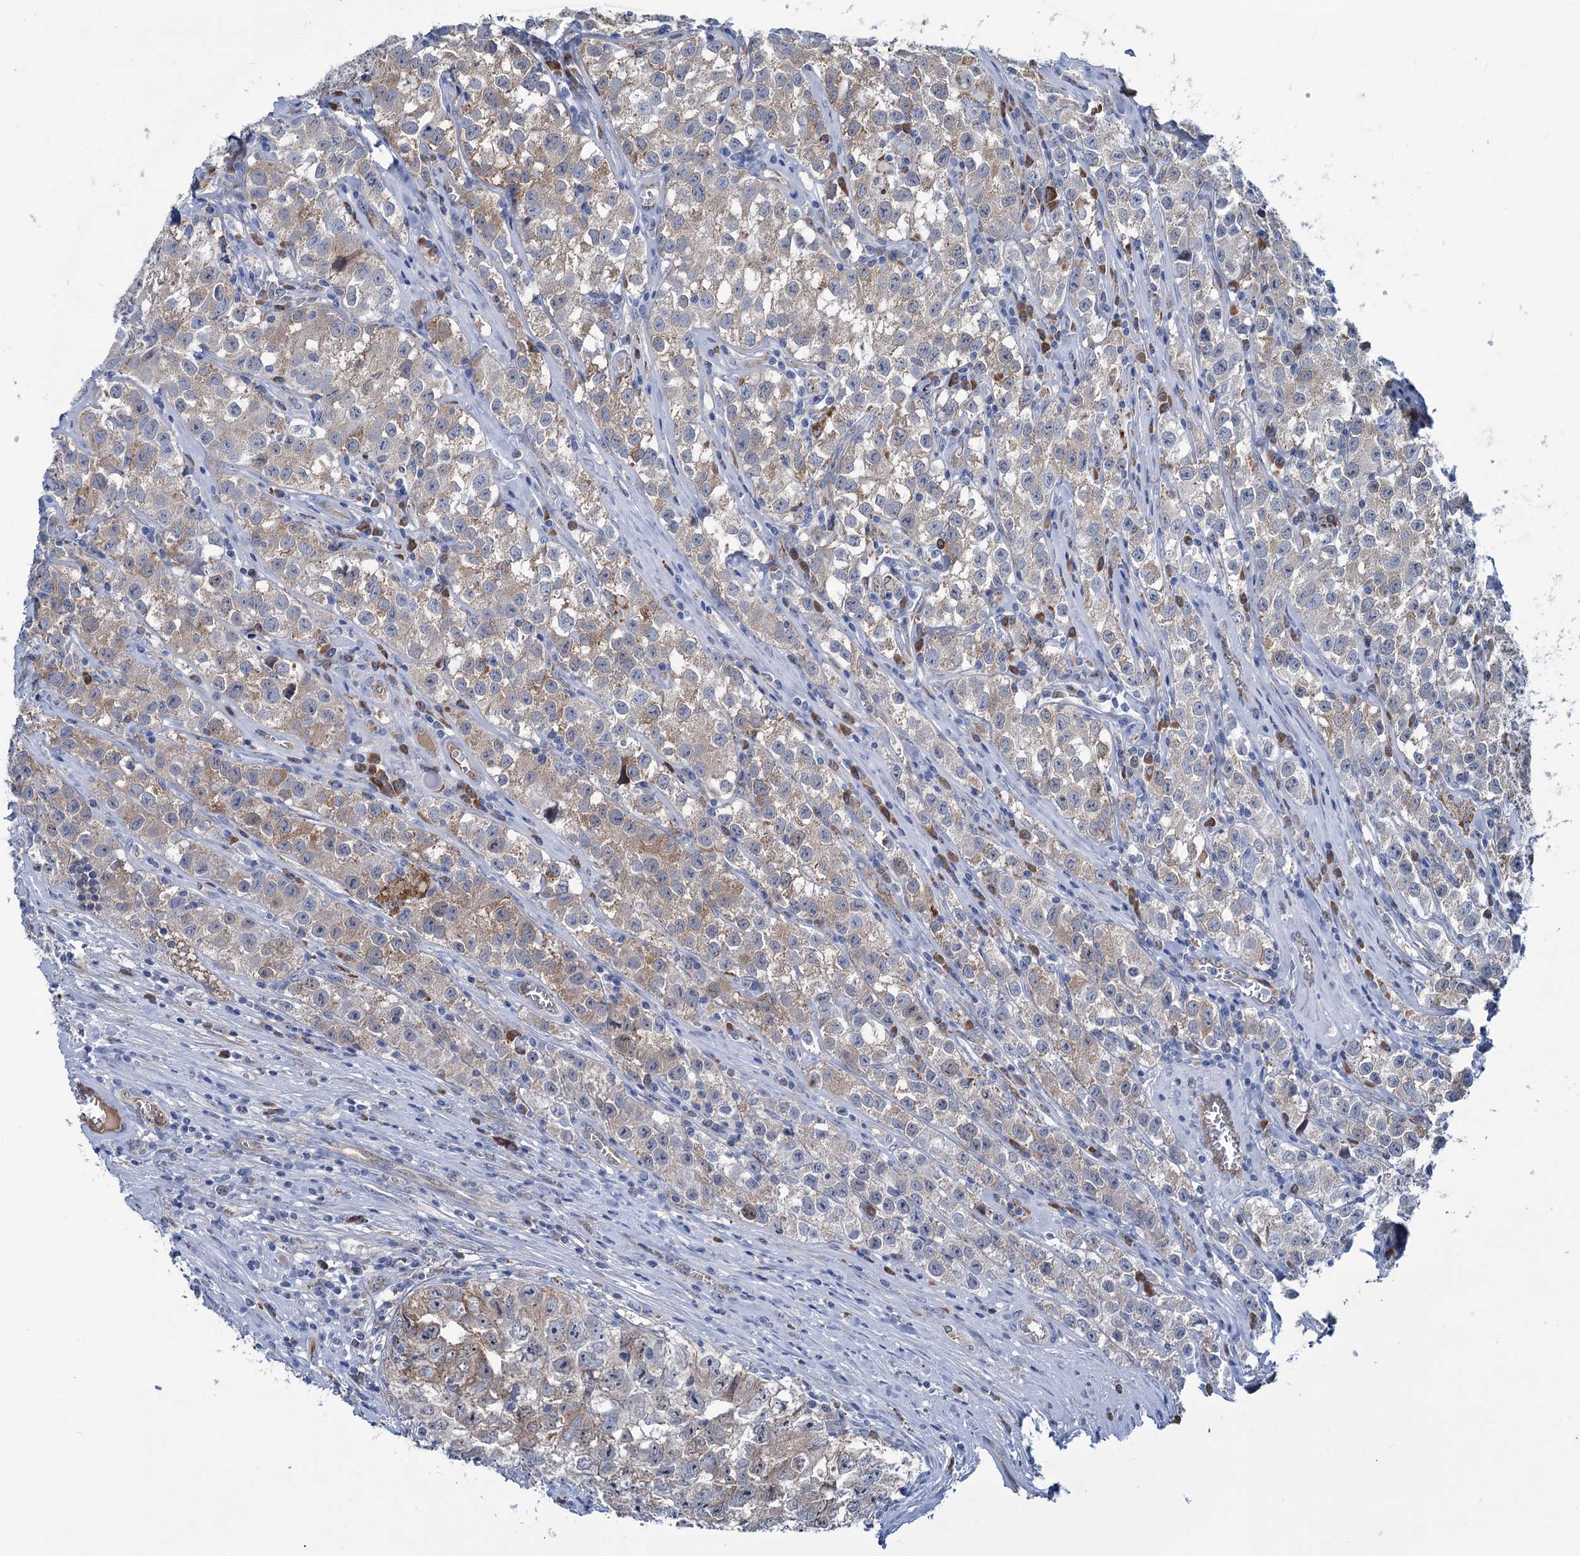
{"staining": {"intensity": "weak", "quantity": "25%-75%", "location": "cytoplasmic/membranous"}, "tissue": "testis cancer", "cell_type": "Tumor cells", "image_type": "cancer", "snomed": [{"axis": "morphology", "description": "Seminoma, NOS"}, {"axis": "morphology", "description": "Carcinoma, Embryonal, NOS"}, {"axis": "topography", "description": "Testis"}], "caption": "The photomicrograph demonstrates immunohistochemical staining of testis cancer (seminoma). There is weak cytoplasmic/membranous positivity is present in approximately 25%-75% of tumor cells.", "gene": "LPIN1", "patient": {"sex": "male", "age": 43}}